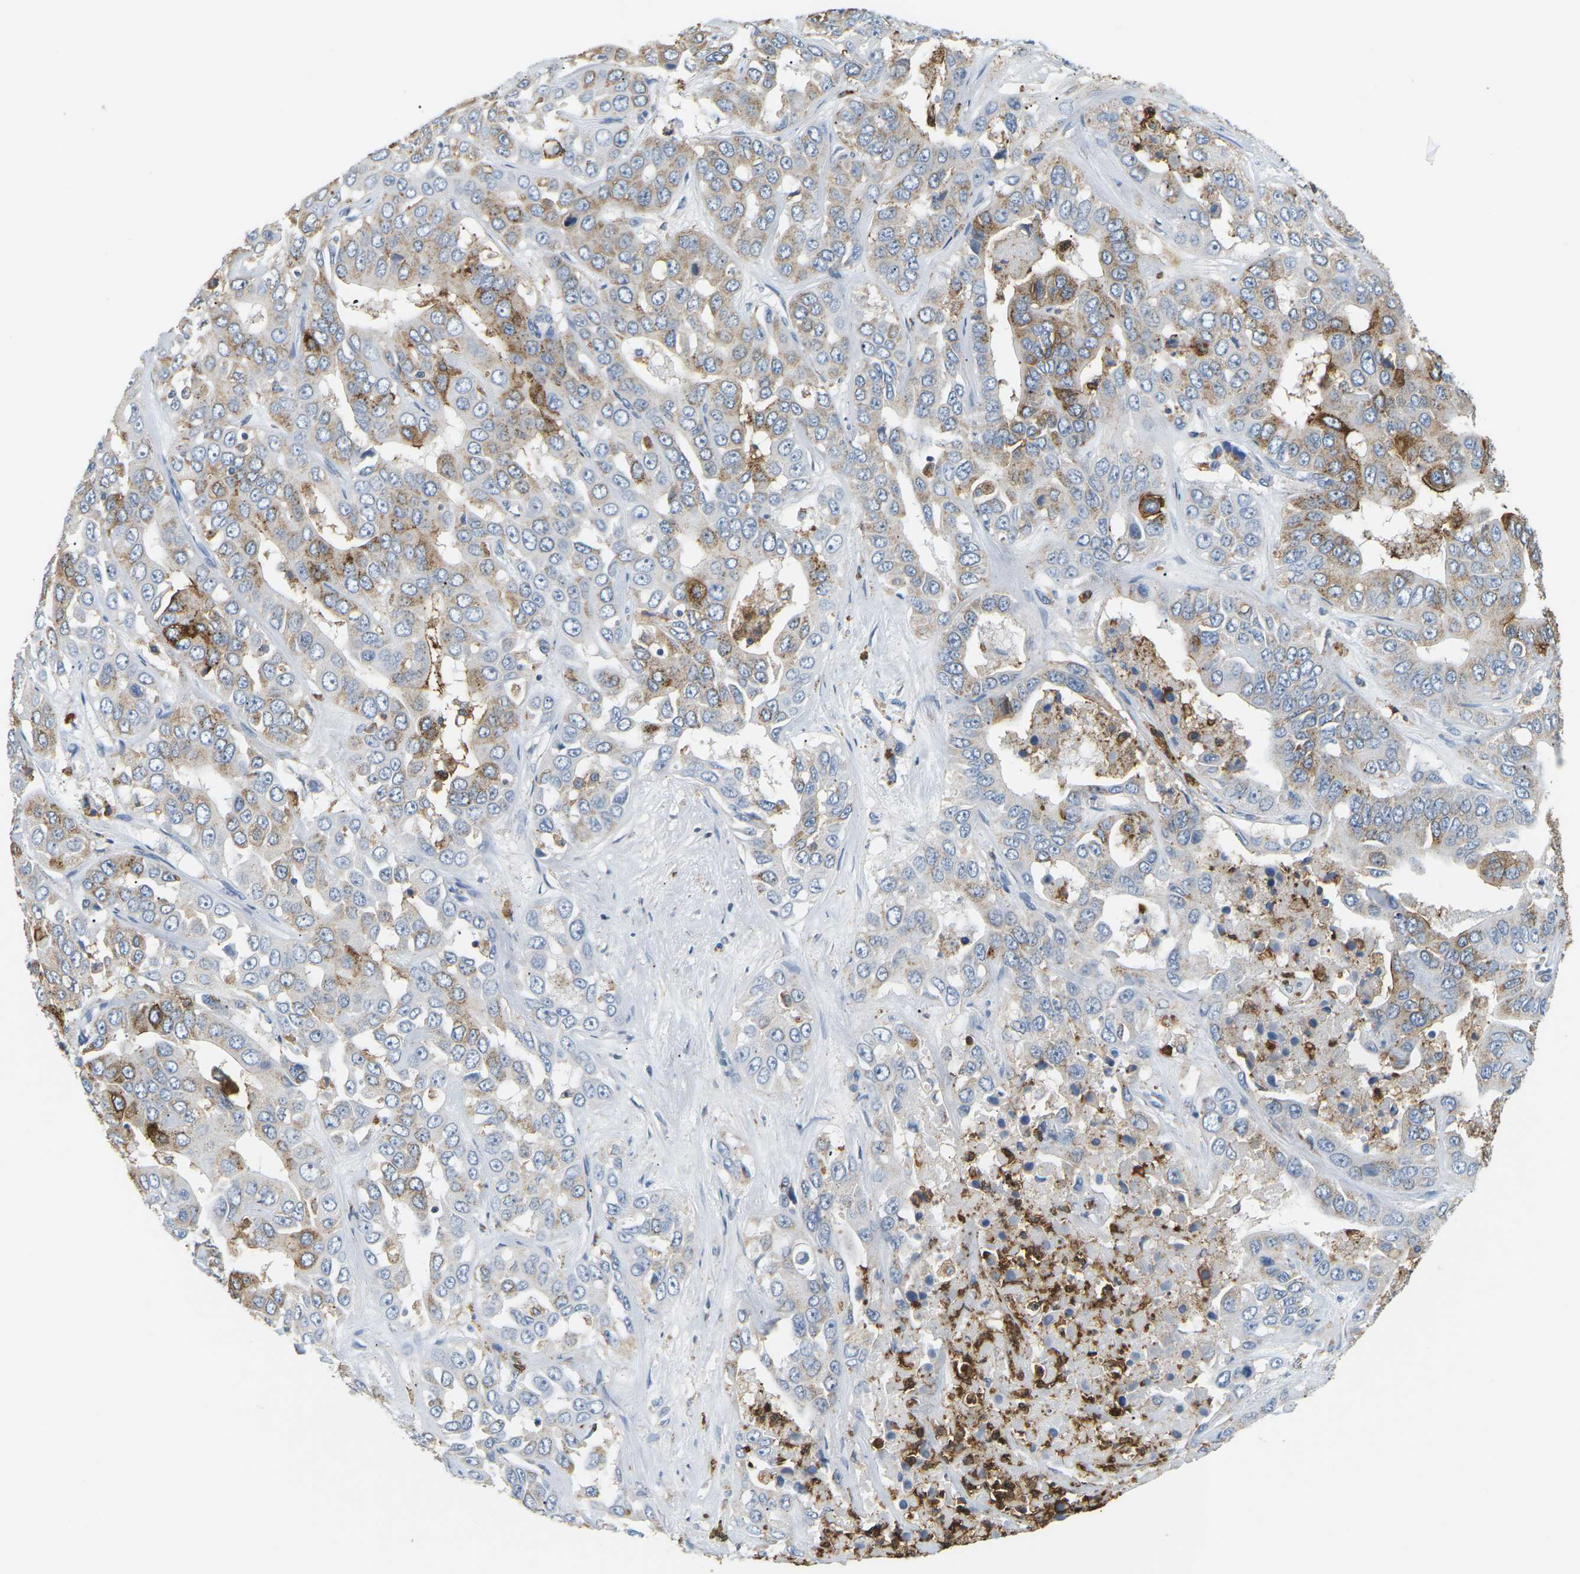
{"staining": {"intensity": "moderate", "quantity": "25%-75%", "location": "cytoplasmic/membranous"}, "tissue": "liver cancer", "cell_type": "Tumor cells", "image_type": "cancer", "snomed": [{"axis": "morphology", "description": "Cholangiocarcinoma"}, {"axis": "topography", "description": "Liver"}], "caption": "Tumor cells demonstrate medium levels of moderate cytoplasmic/membranous staining in about 25%-75% of cells in human liver cancer. Nuclei are stained in blue.", "gene": "ADM", "patient": {"sex": "female", "age": 52}}